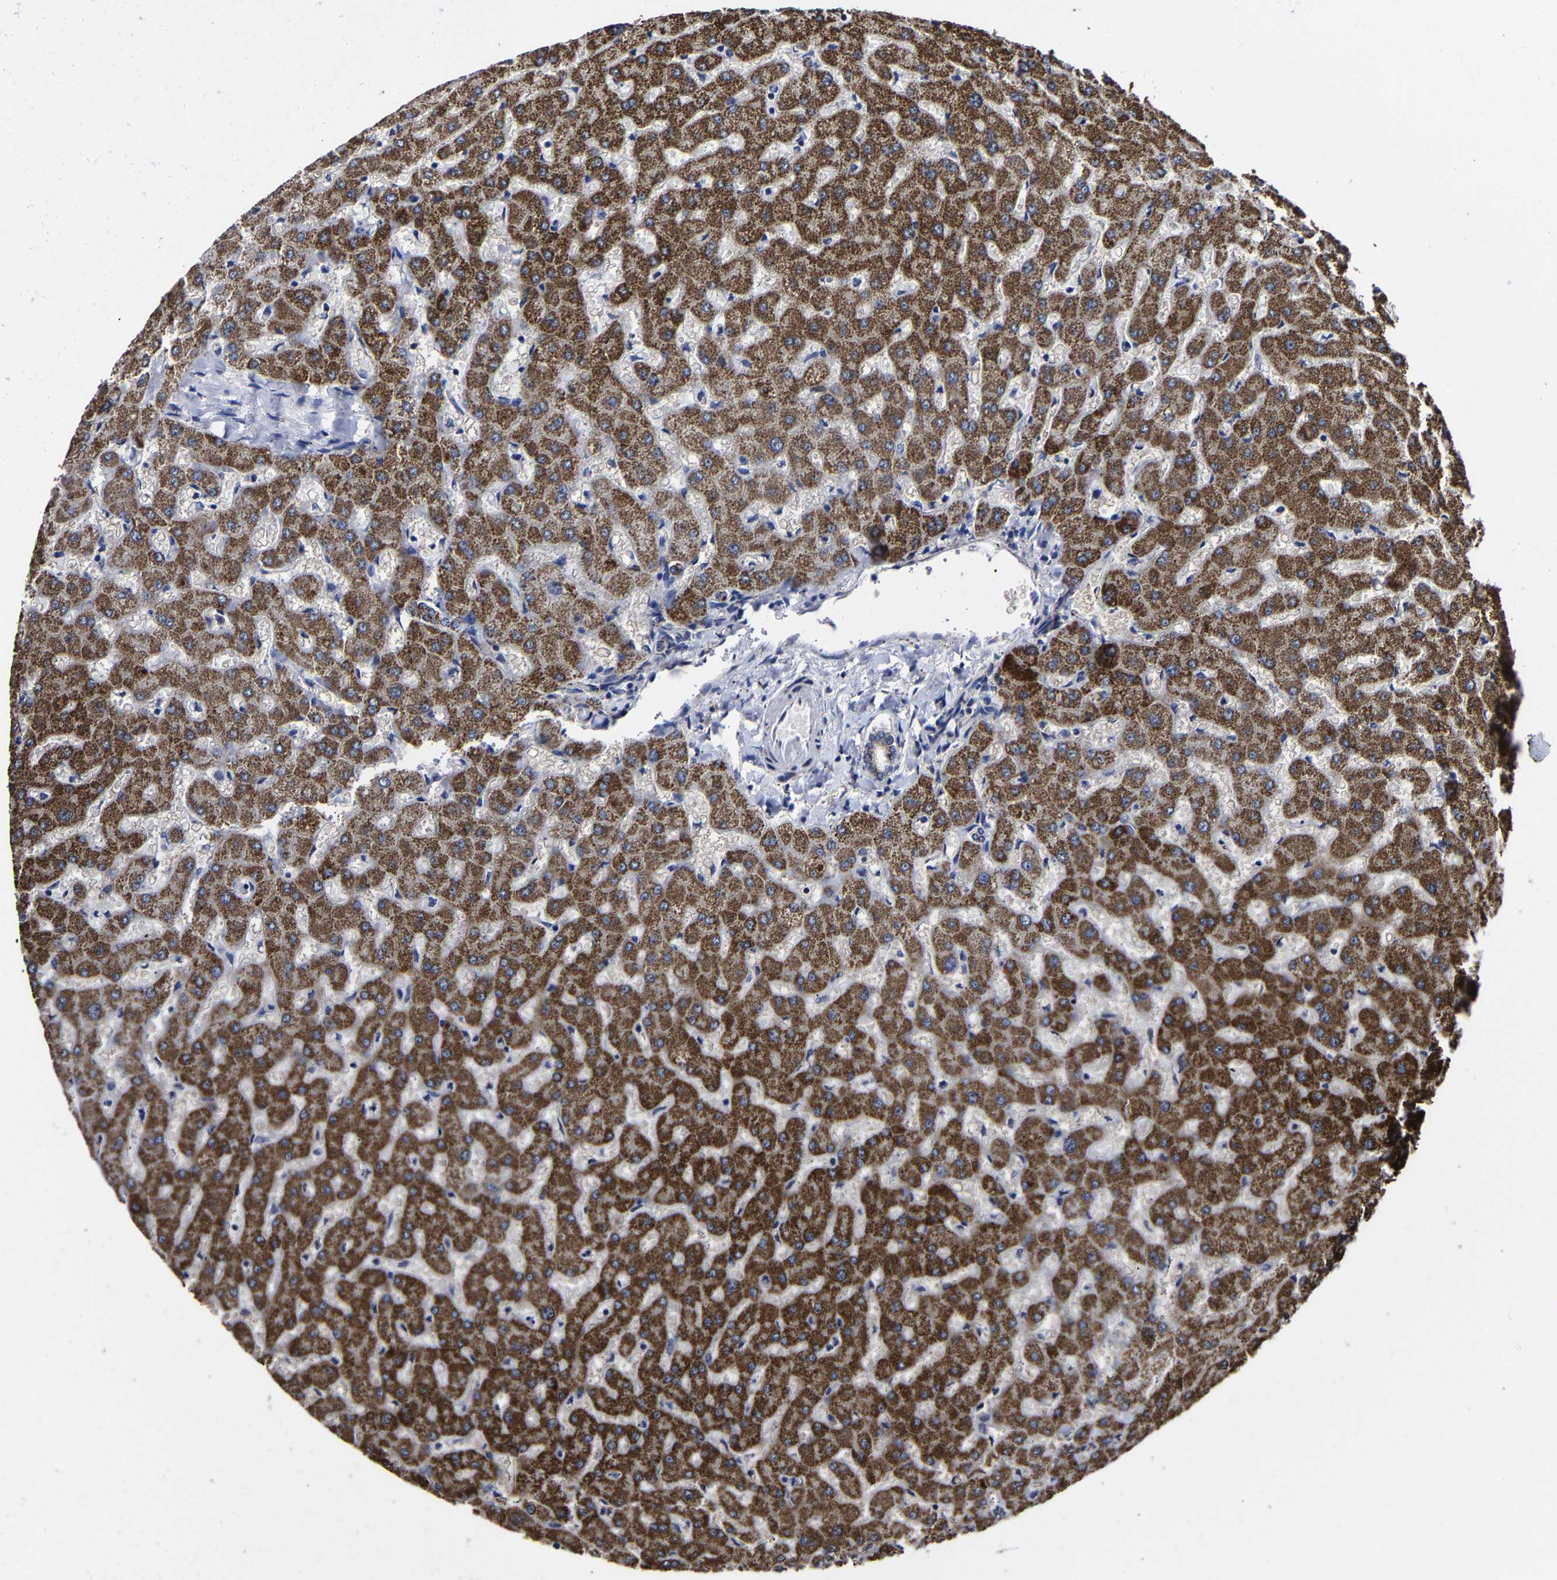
{"staining": {"intensity": "moderate", "quantity": "25%-75%", "location": "cytoplasmic/membranous"}, "tissue": "liver", "cell_type": "Cholangiocytes", "image_type": "normal", "snomed": [{"axis": "morphology", "description": "Normal tissue, NOS"}, {"axis": "topography", "description": "Liver"}], "caption": "A medium amount of moderate cytoplasmic/membranous positivity is identified in about 25%-75% of cholangiocytes in normal liver.", "gene": "AASS", "patient": {"sex": "female", "age": 63}}